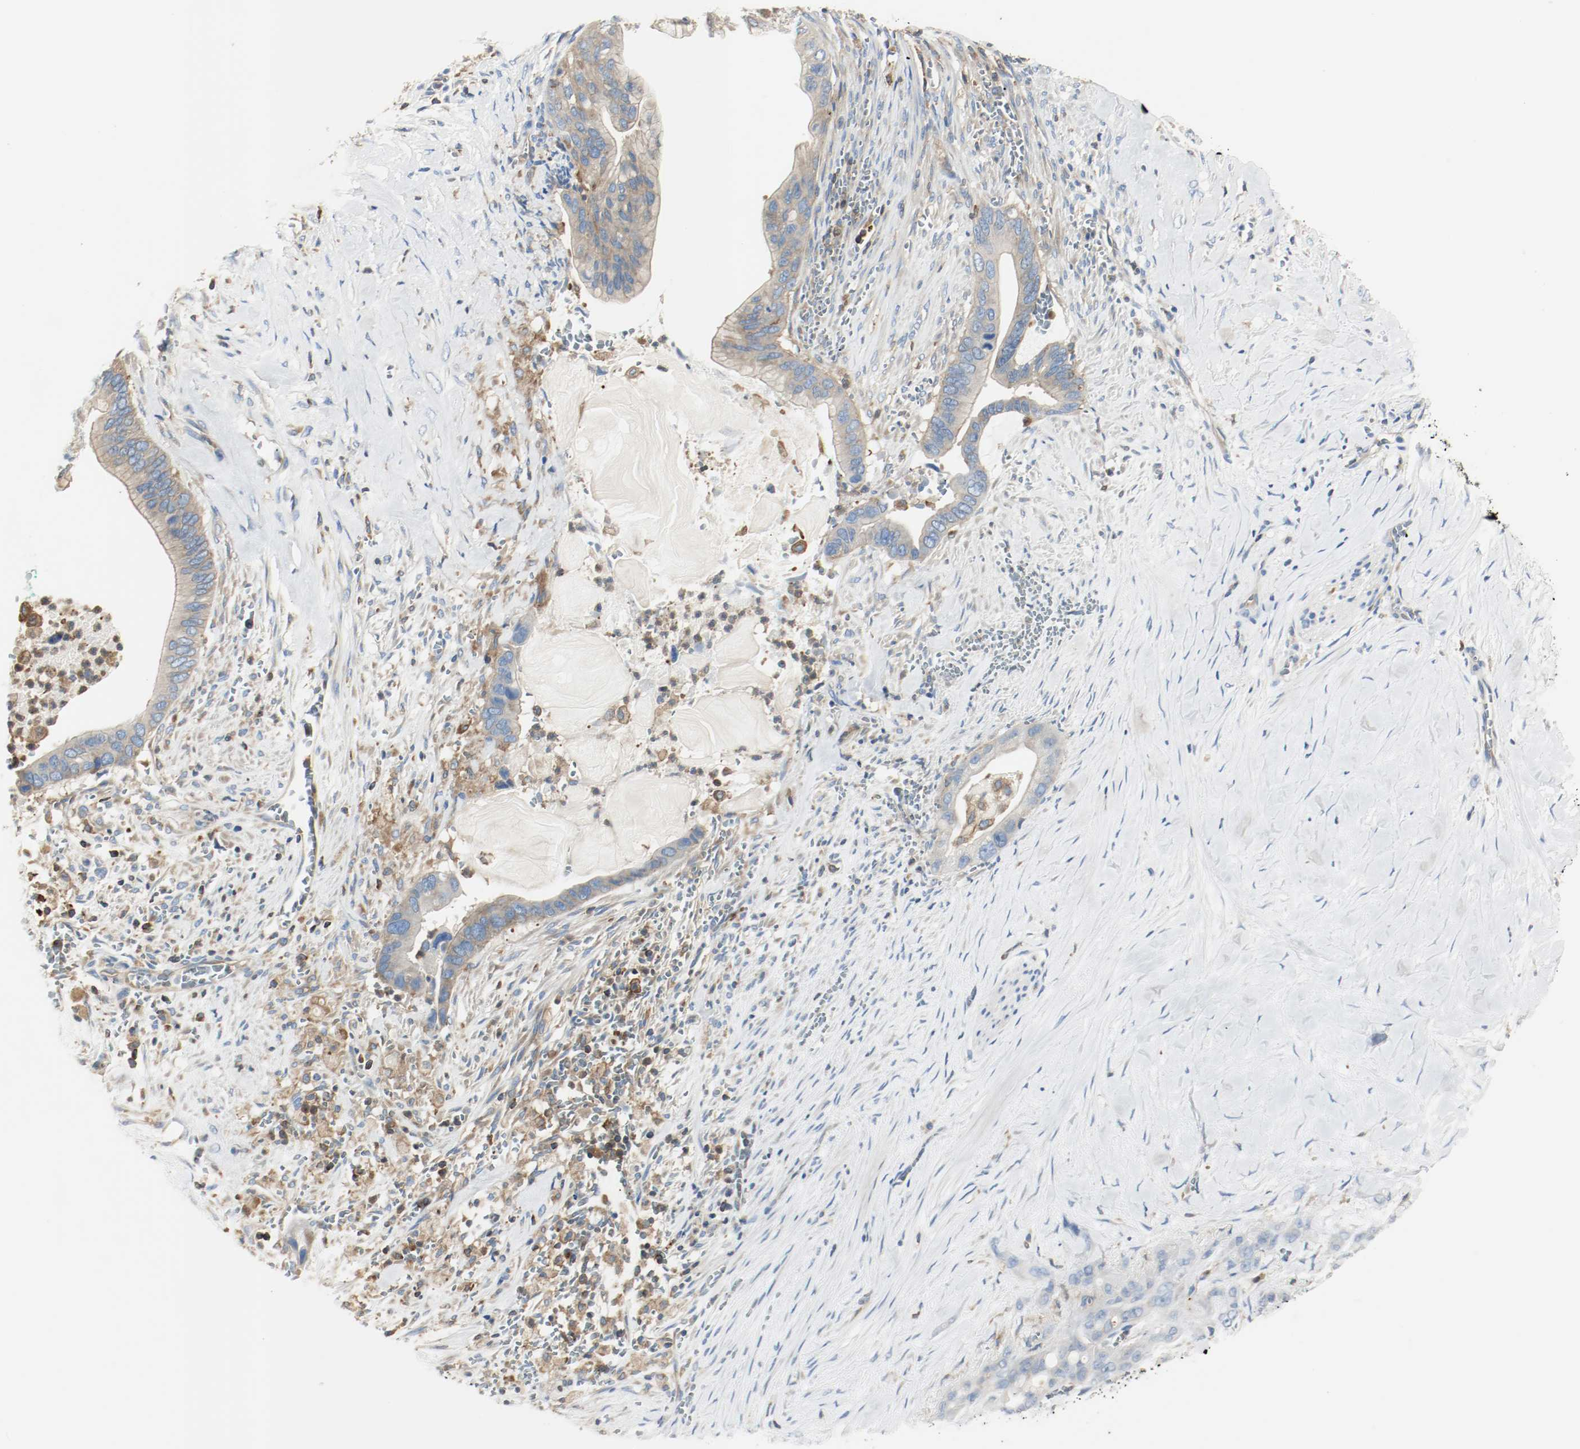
{"staining": {"intensity": "weak", "quantity": "25%-75%", "location": "cytoplasmic/membranous"}, "tissue": "pancreatic cancer", "cell_type": "Tumor cells", "image_type": "cancer", "snomed": [{"axis": "morphology", "description": "Adenocarcinoma, NOS"}, {"axis": "topography", "description": "Pancreas"}], "caption": "DAB (3,3'-diaminobenzidine) immunohistochemical staining of human pancreatic cancer exhibits weak cytoplasmic/membranous protein positivity in about 25%-75% of tumor cells.", "gene": "ARPC1B", "patient": {"sex": "male", "age": 59}}